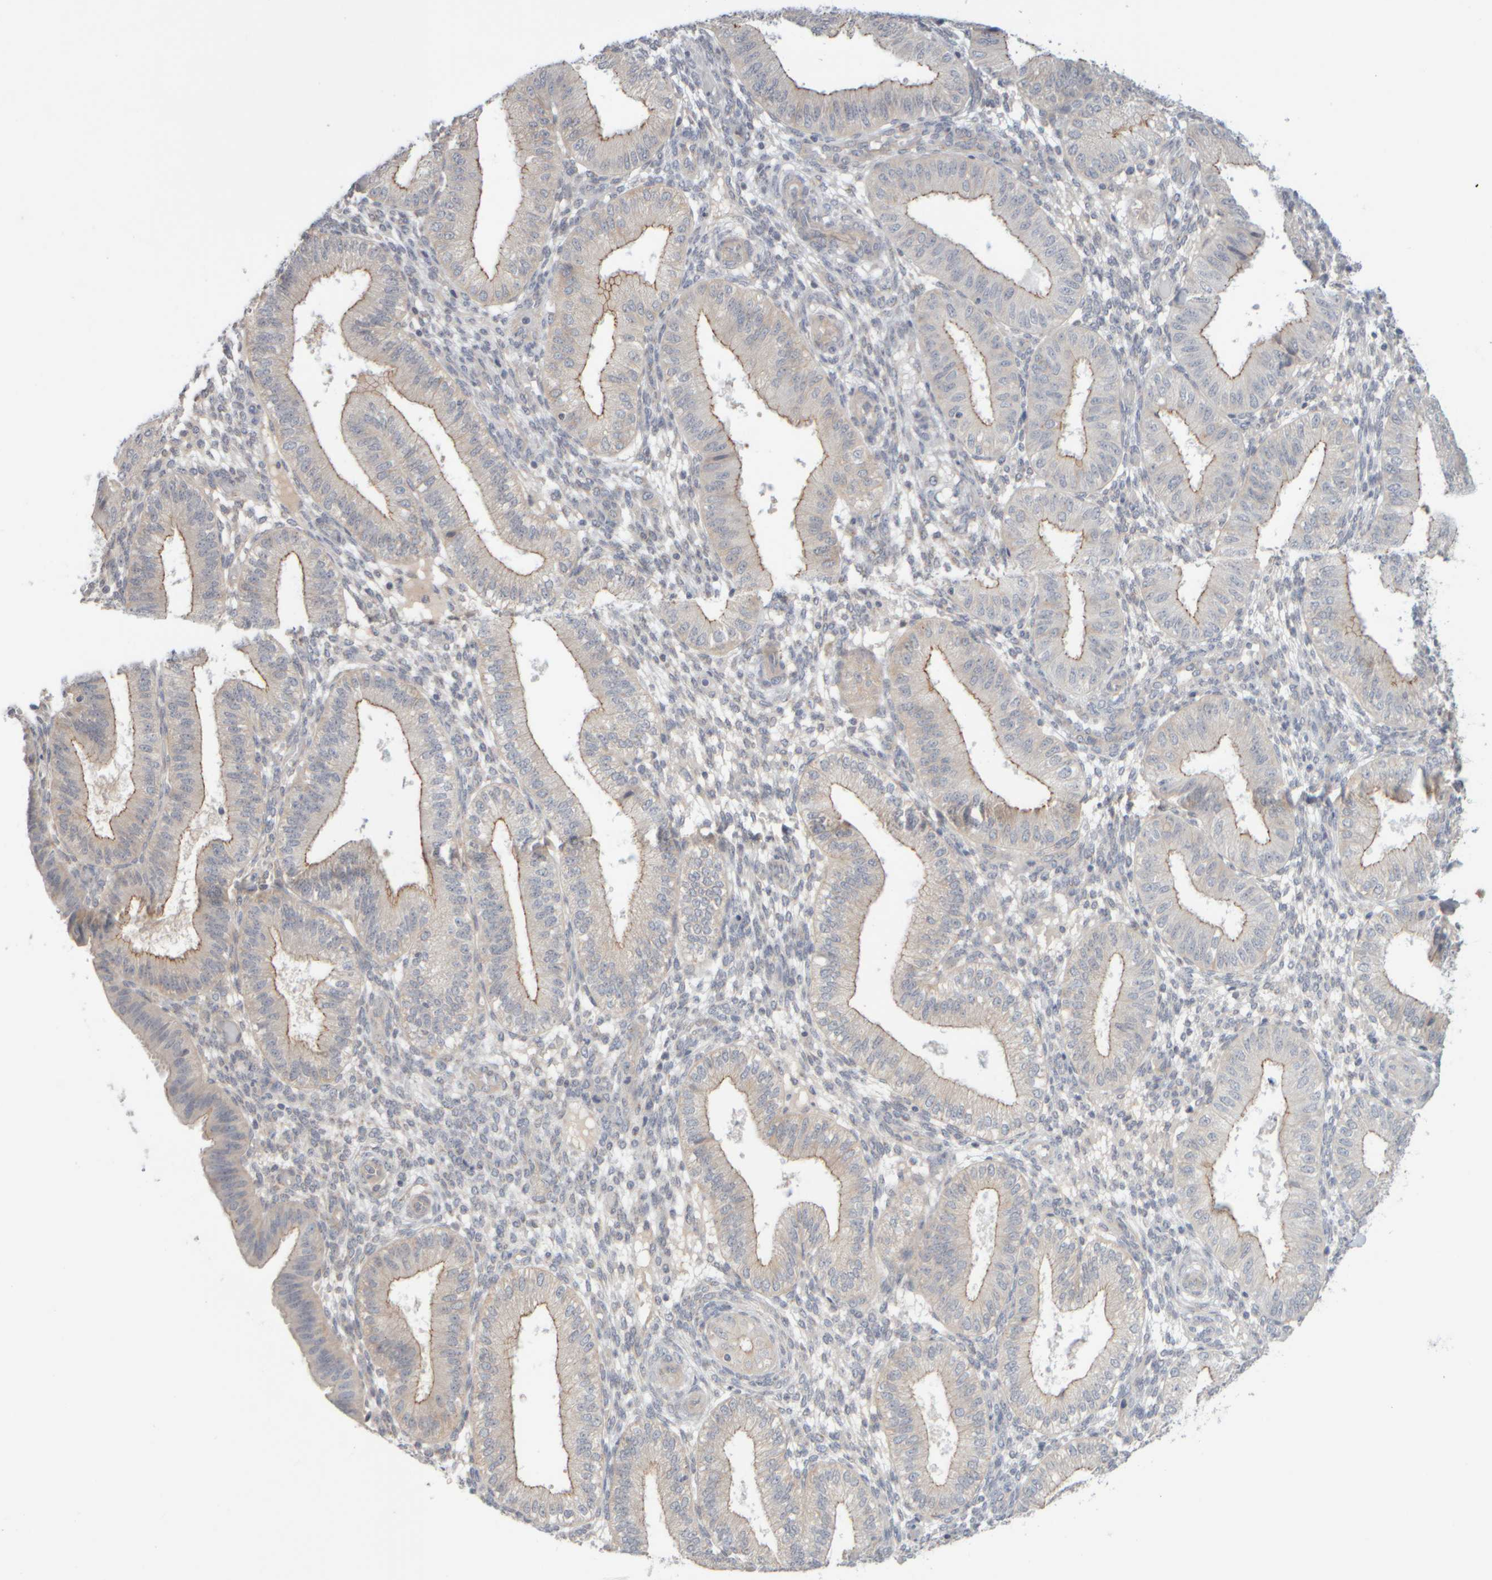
{"staining": {"intensity": "negative", "quantity": "none", "location": "none"}, "tissue": "endometrium", "cell_type": "Cells in endometrial stroma", "image_type": "normal", "snomed": [{"axis": "morphology", "description": "Normal tissue, NOS"}, {"axis": "topography", "description": "Endometrium"}], "caption": "High power microscopy photomicrograph of an immunohistochemistry image of benign endometrium, revealing no significant positivity in cells in endometrial stroma.", "gene": "GOPC", "patient": {"sex": "female", "age": 39}}